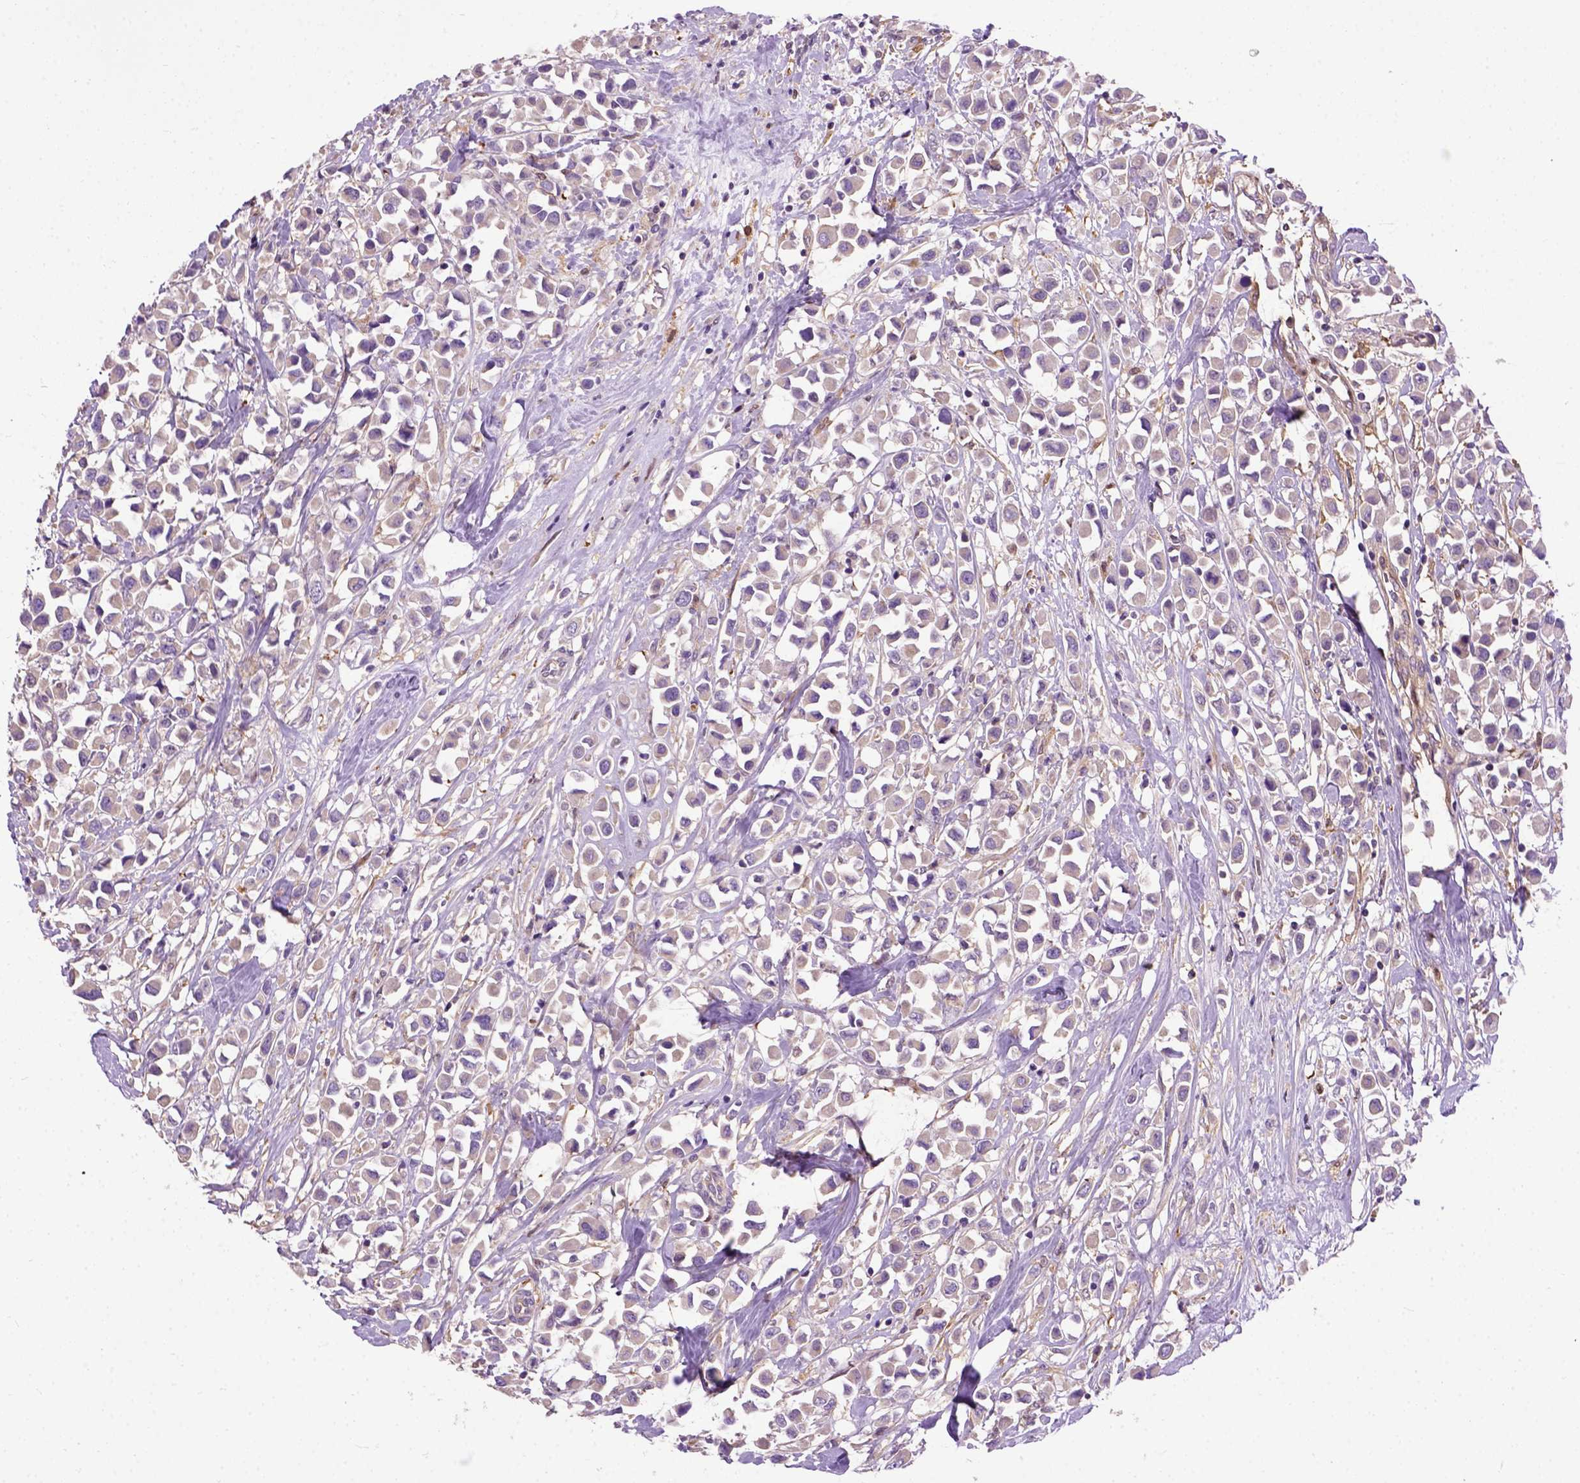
{"staining": {"intensity": "negative", "quantity": "none", "location": "none"}, "tissue": "breast cancer", "cell_type": "Tumor cells", "image_type": "cancer", "snomed": [{"axis": "morphology", "description": "Duct carcinoma"}, {"axis": "topography", "description": "Breast"}], "caption": "High power microscopy photomicrograph of an immunohistochemistry (IHC) image of breast cancer, revealing no significant staining in tumor cells.", "gene": "SEMA4F", "patient": {"sex": "female", "age": 61}}